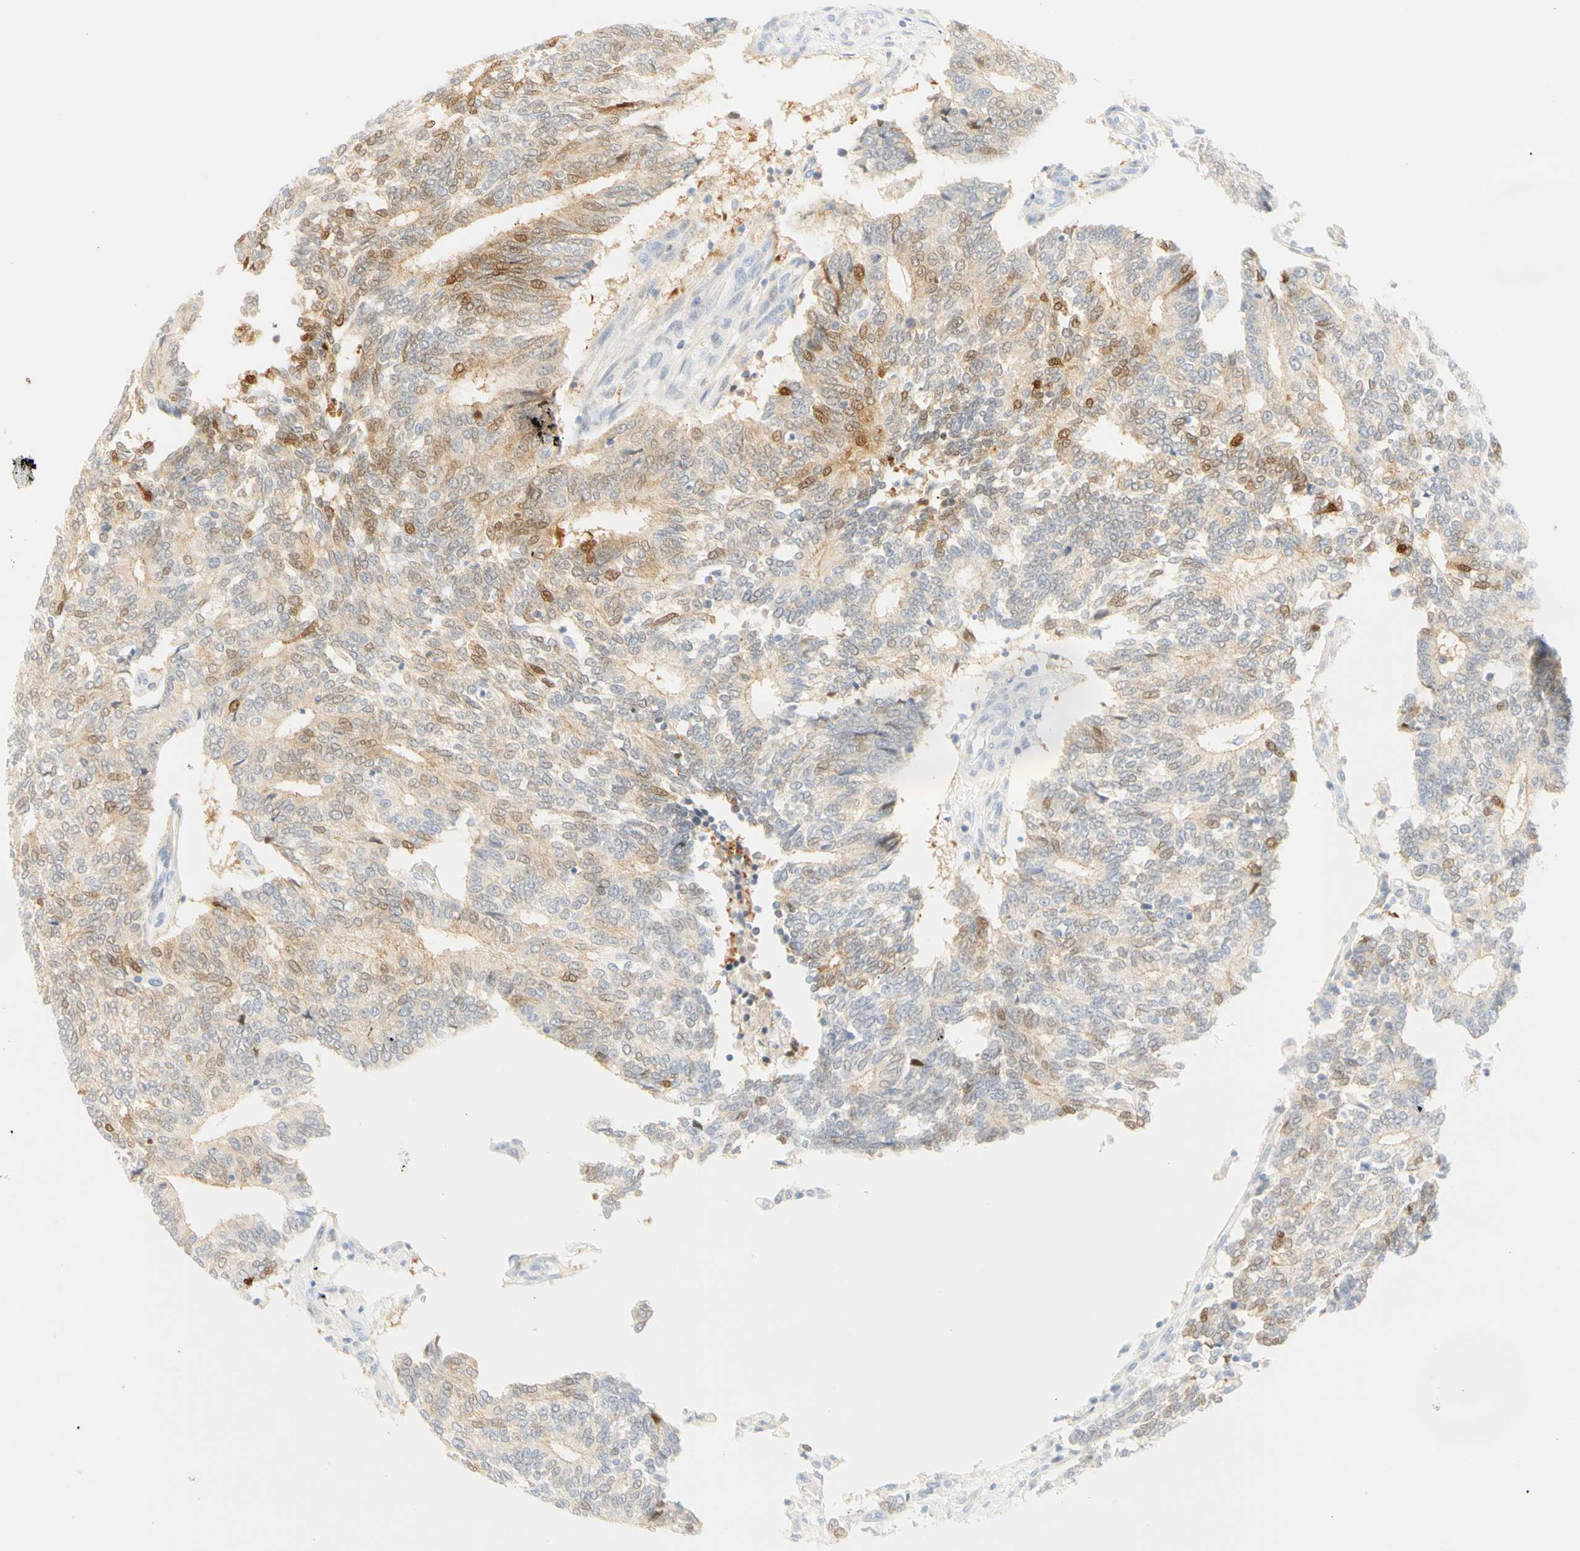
{"staining": {"intensity": "moderate", "quantity": "25%-75%", "location": "cytoplasmic/membranous,nuclear"}, "tissue": "prostate cancer", "cell_type": "Tumor cells", "image_type": "cancer", "snomed": [{"axis": "morphology", "description": "Adenocarcinoma, High grade"}, {"axis": "topography", "description": "Prostate"}], "caption": "IHC micrograph of neoplastic tissue: high-grade adenocarcinoma (prostate) stained using IHC displays medium levels of moderate protein expression localized specifically in the cytoplasmic/membranous and nuclear of tumor cells, appearing as a cytoplasmic/membranous and nuclear brown color.", "gene": "SELENBP1", "patient": {"sex": "male", "age": 55}}